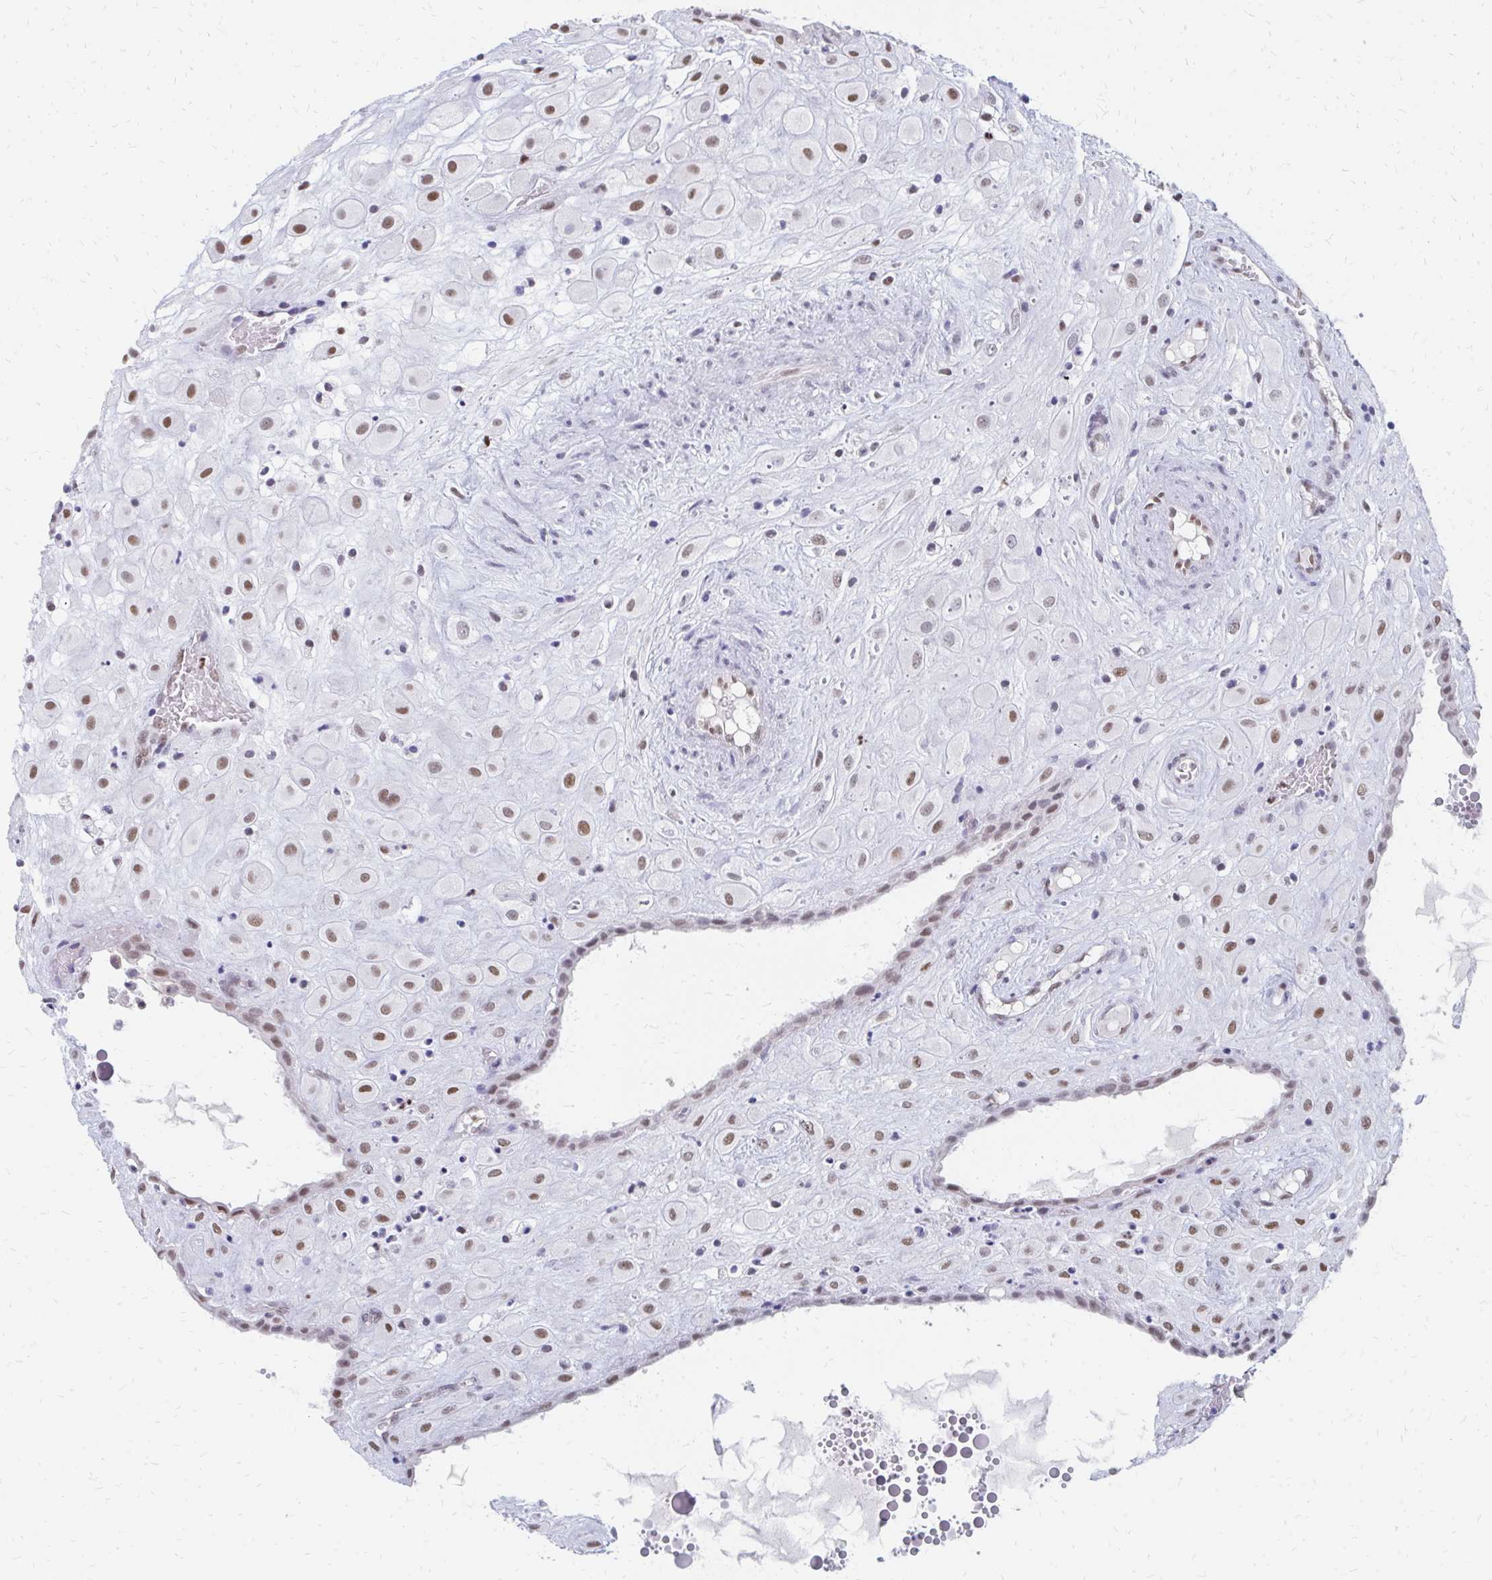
{"staining": {"intensity": "moderate", "quantity": ">75%", "location": "nuclear"}, "tissue": "placenta", "cell_type": "Decidual cells", "image_type": "normal", "snomed": [{"axis": "morphology", "description": "Normal tissue, NOS"}, {"axis": "topography", "description": "Placenta"}], "caption": "Immunohistochemical staining of normal human placenta reveals >75% levels of moderate nuclear protein staining in about >75% of decidual cells.", "gene": "PLK3", "patient": {"sex": "female", "age": 24}}